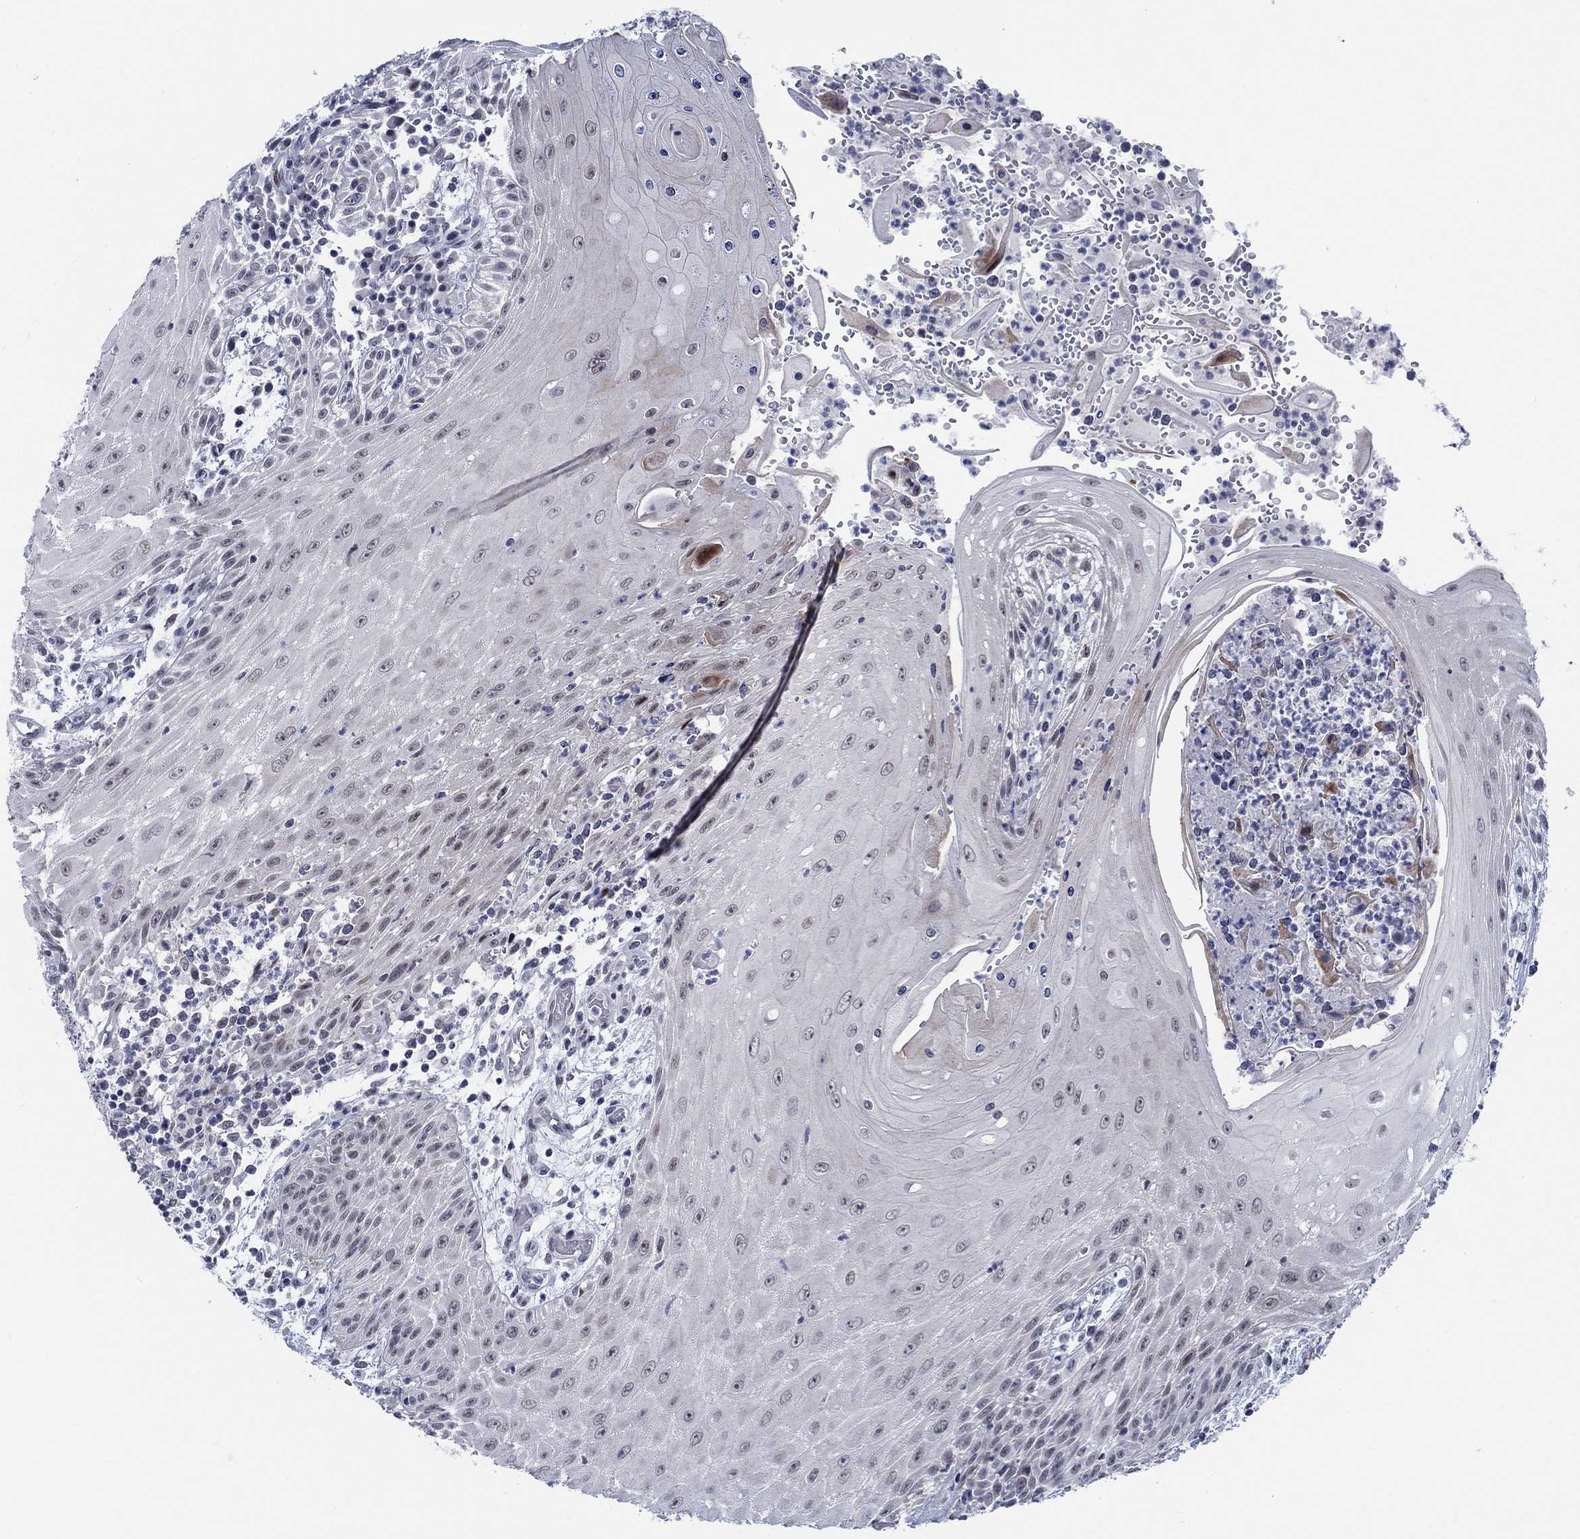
{"staining": {"intensity": "negative", "quantity": "none", "location": "none"}, "tissue": "head and neck cancer", "cell_type": "Tumor cells", "image_type": "cancer", "snomed": [{"axis": "morphology", "description": "Squamous cell carcinoma, NOS"}, {"axis": "topography", "description": "Oral tissue"}, {"axis": "topography", "description": "Head-Neck"}], "caption": "This is a histopathology image of immunohistochemistry staining of head and neck squamous cell carcinoma, which shows no positivity in tumor cells. (Stains: DAB IHC with hematoxylin counter stain, Microscopy: brightfield microscopy at high magnification).", "gene": "NEU3", "patient": {"sex": "male", "age": 58}}